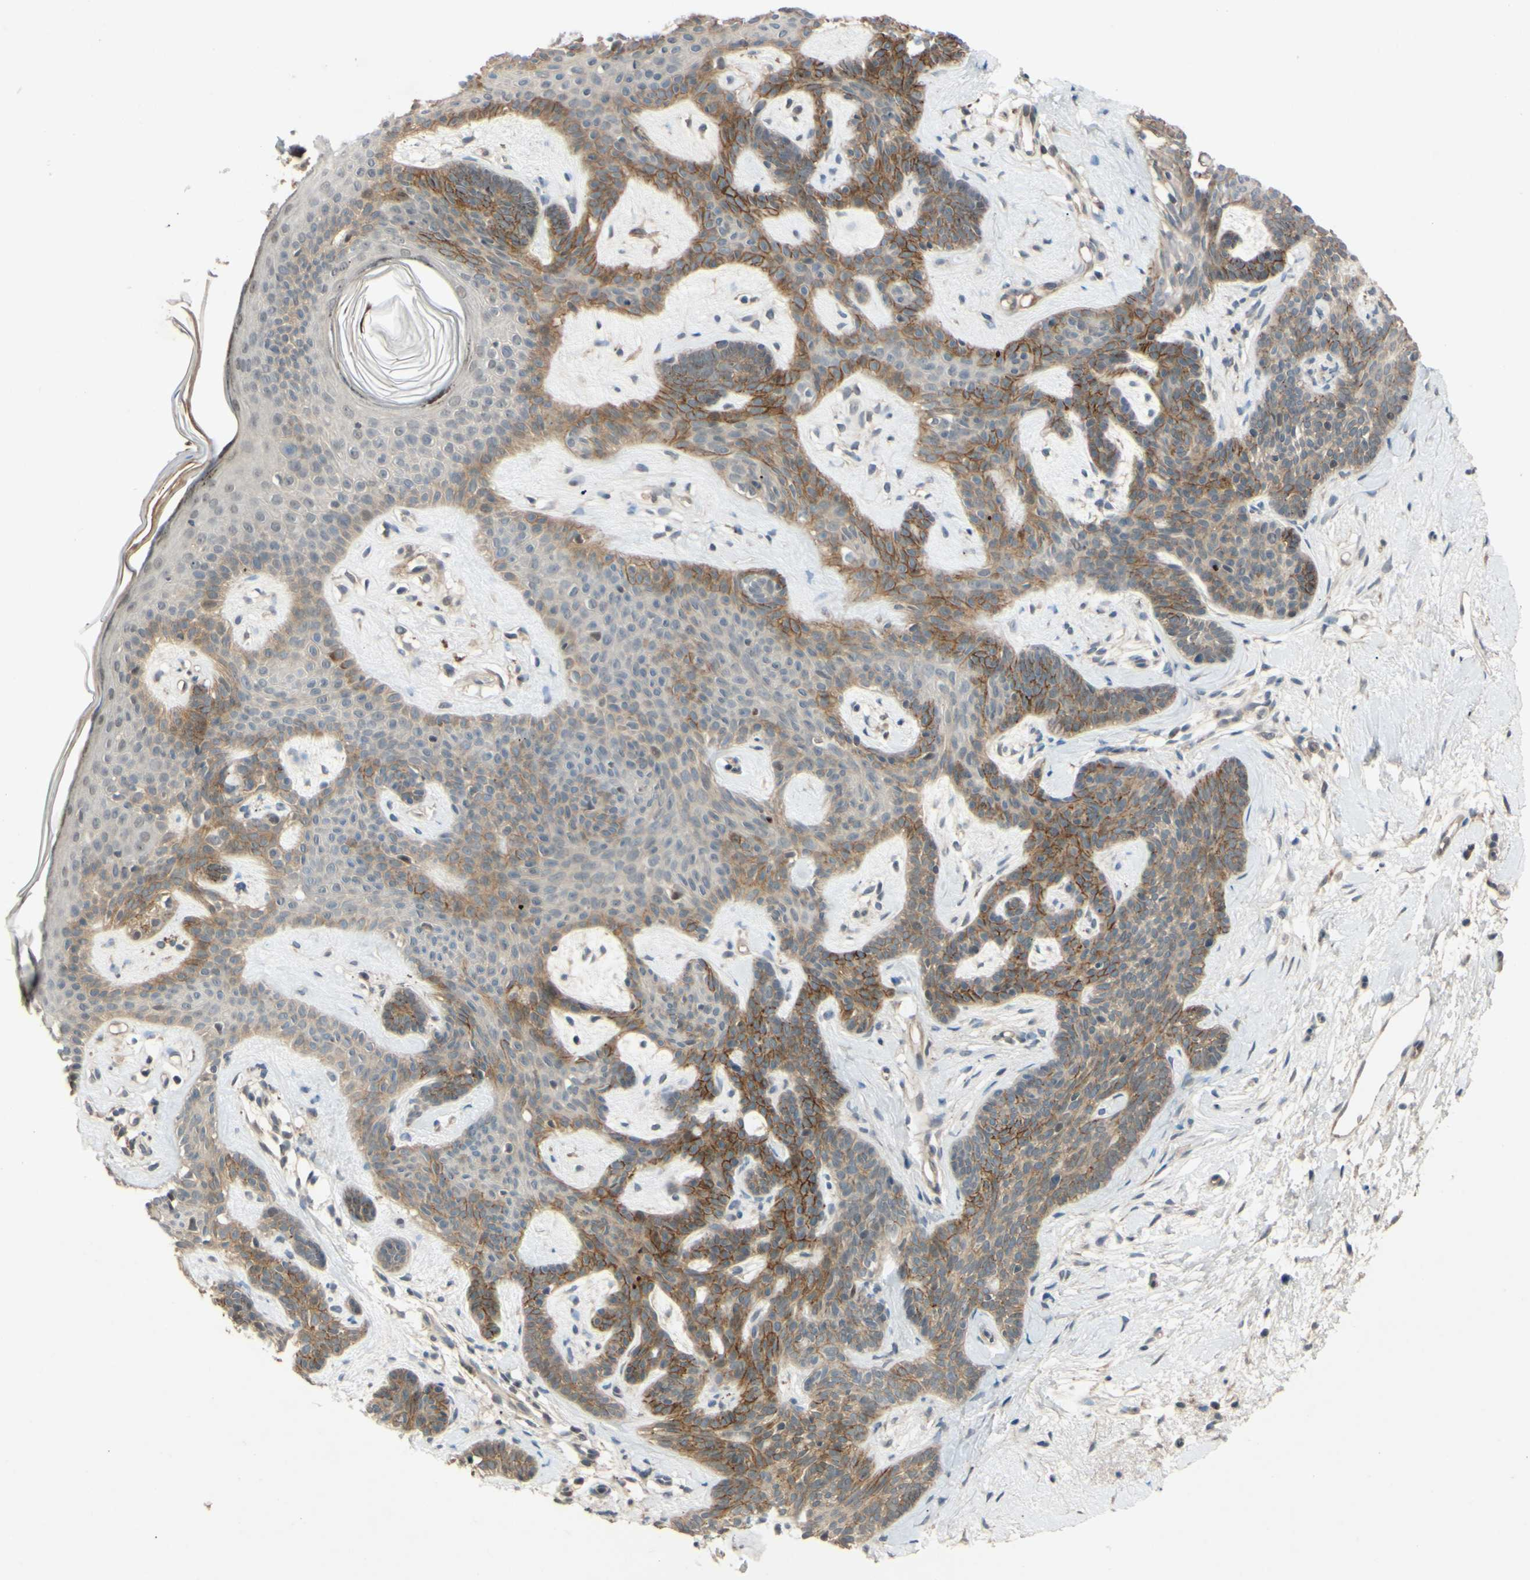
{"staining": {"intensity": "strong", "quantity": "25%-75%", "location": "cytoplasmic/membranous"}, "tissue": "skin cancer", "cell_type": "Tumor cells", "image_type": "cancer", "snomed": [{"axis": "morphology", "description": "Developmental malformation"}, {"axis": "morphology", "description": "Basal cell carcinoma"}, {"axis": "topography", "description": "Skin"}], "caption": "Immunohistochemistry (DAB (3,3'-diaminobenzidine)) staining of basal cell carcinoma (skin) exhibits strong cytoplasmic/membranous protein staining in about 25%-75% of tumor cells.", "gene": "ALK", "patient": {"sex": "female", "age": 62}}